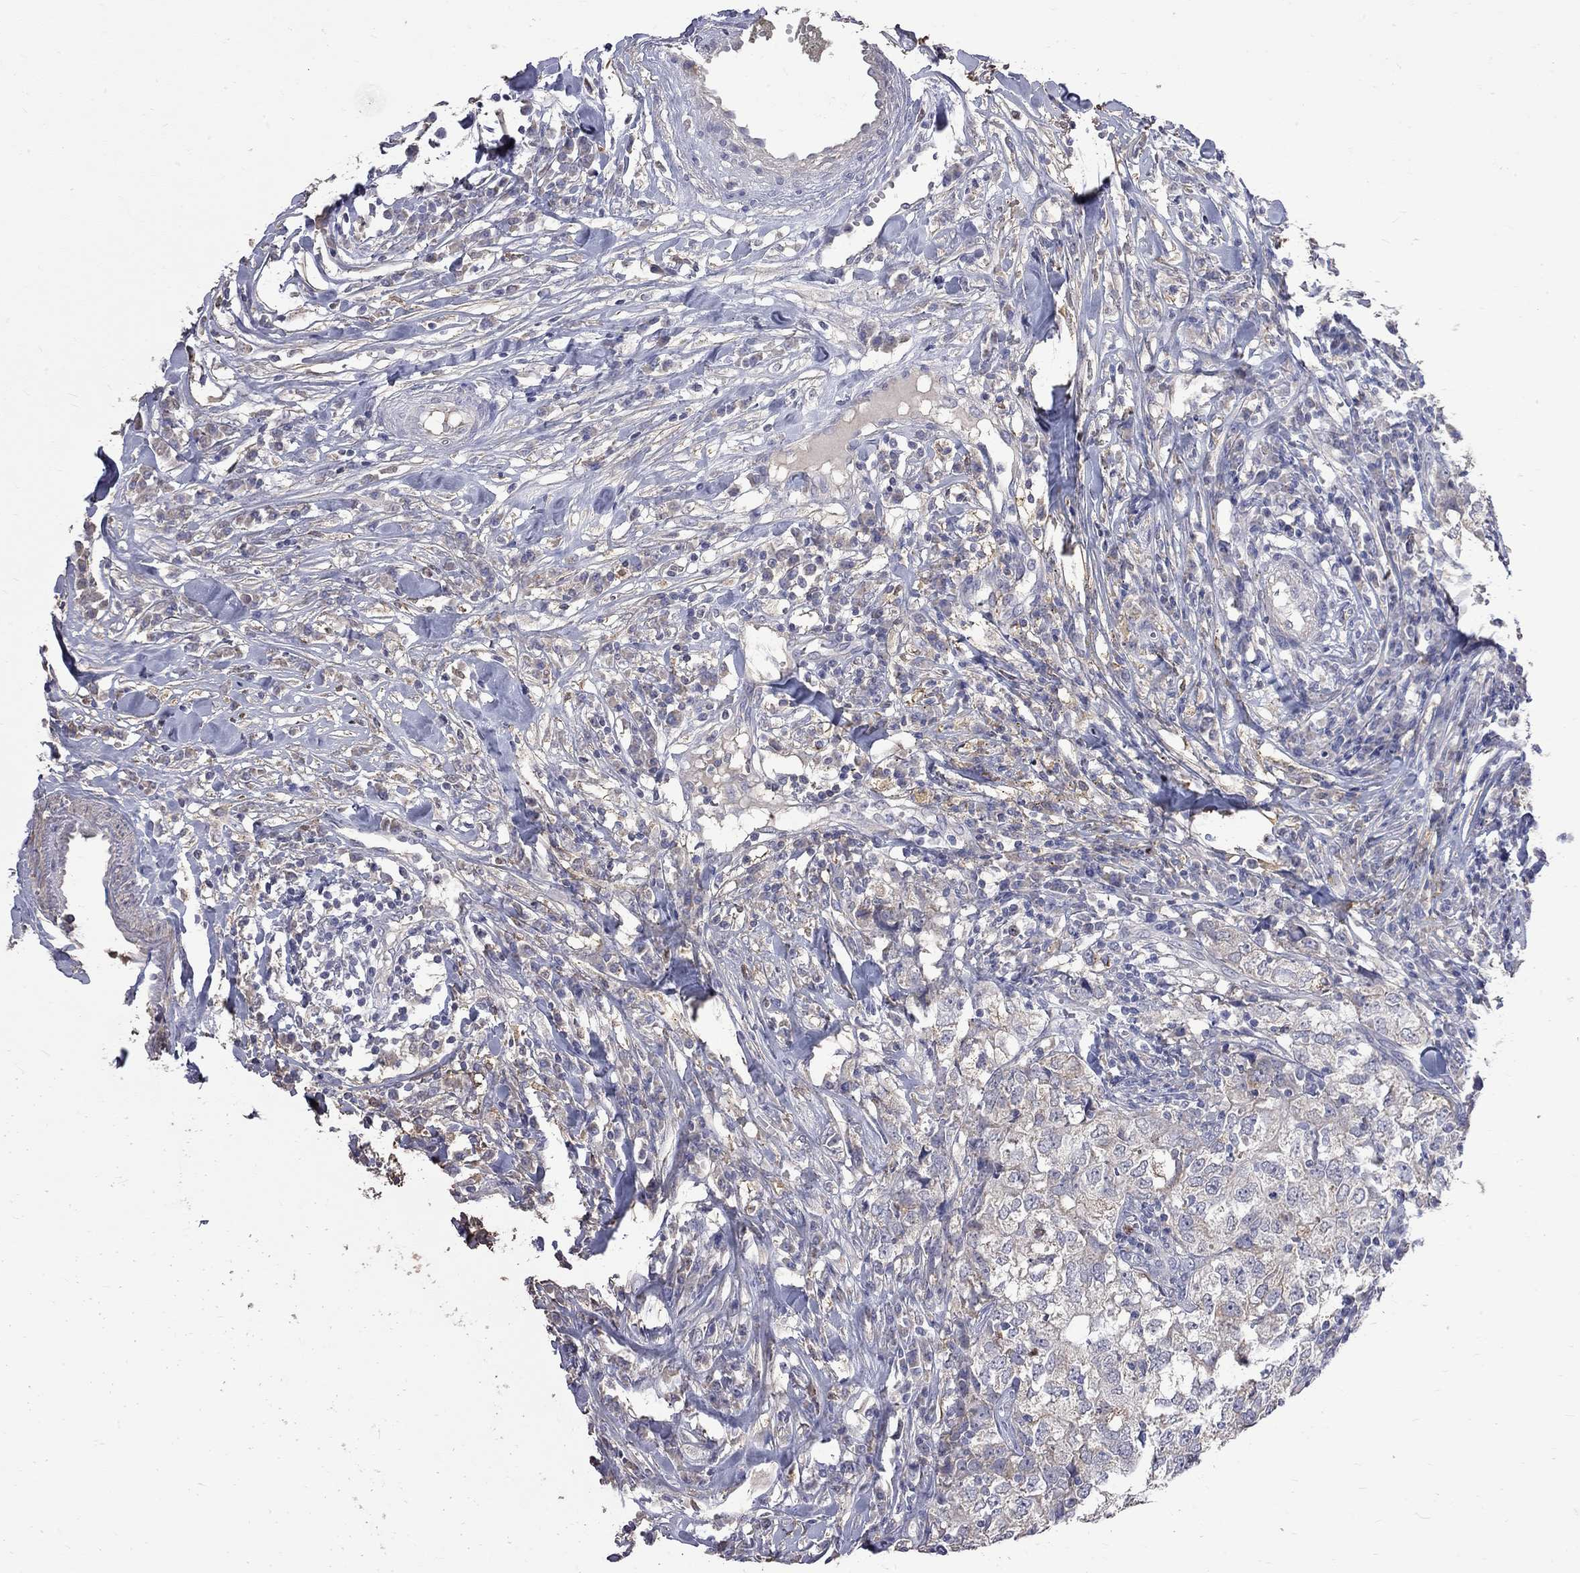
{"staining": {"intensity": "negative", "quantity": "none", "location": "none"}, "tissue": "breast cancer", "cell_type": "Tumor cells", "image_type": "cancer", "snomed": [{"axis": "morphology", "description": "Duct carcinoma"}, {"axis": "topography", "description": "Breast"}], "caption": "Tumor cells are negative for protein expression in human infiltrating ductal carcinoma (breast).", "gene": "CKAP2", "patient": {"sex": "female", "age": 30}}